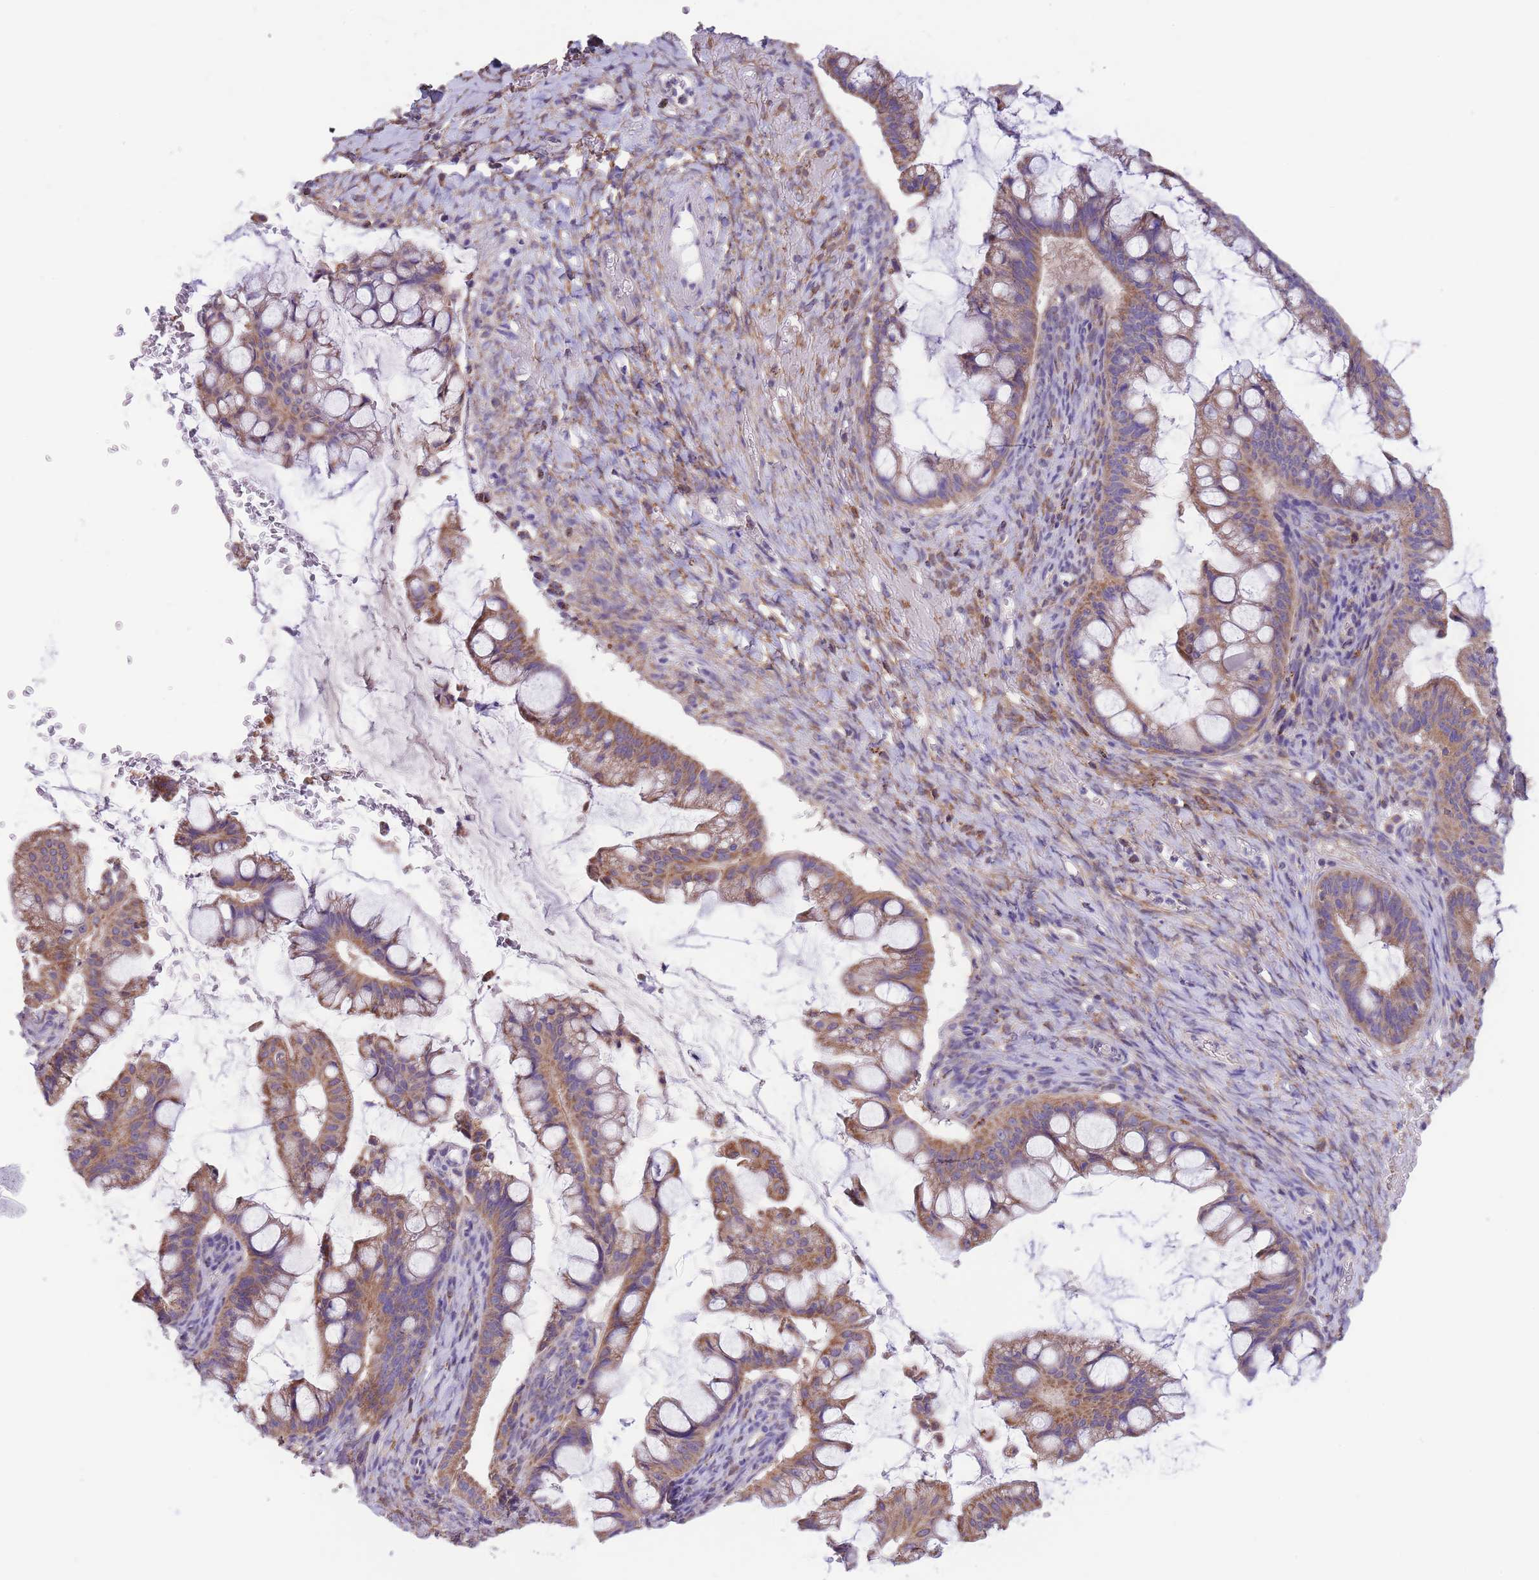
{"staining": {"intensity": "moderate", "quantity": ">75%", "location": "cytoplasmic/membranous"}, "tissue": "ovarian cancer", "cell_type": "Tumor cells", "image_type": "cancer", "snomed": [{"axis": "morphology", "description": "Cystadenocarcinoma, mucinous, NOS"}, {"axis": "topography", "description": "Ovary"}], "caption": "Ovarian mucinous cystadenocarcinoma stained with a brown dye exhibits moderate cytoplasmic/membranous positive positivity in about >75% of tumor cells.", "gene": "ST3GAL3", "patient": {"sex": "female", "age": 73}}